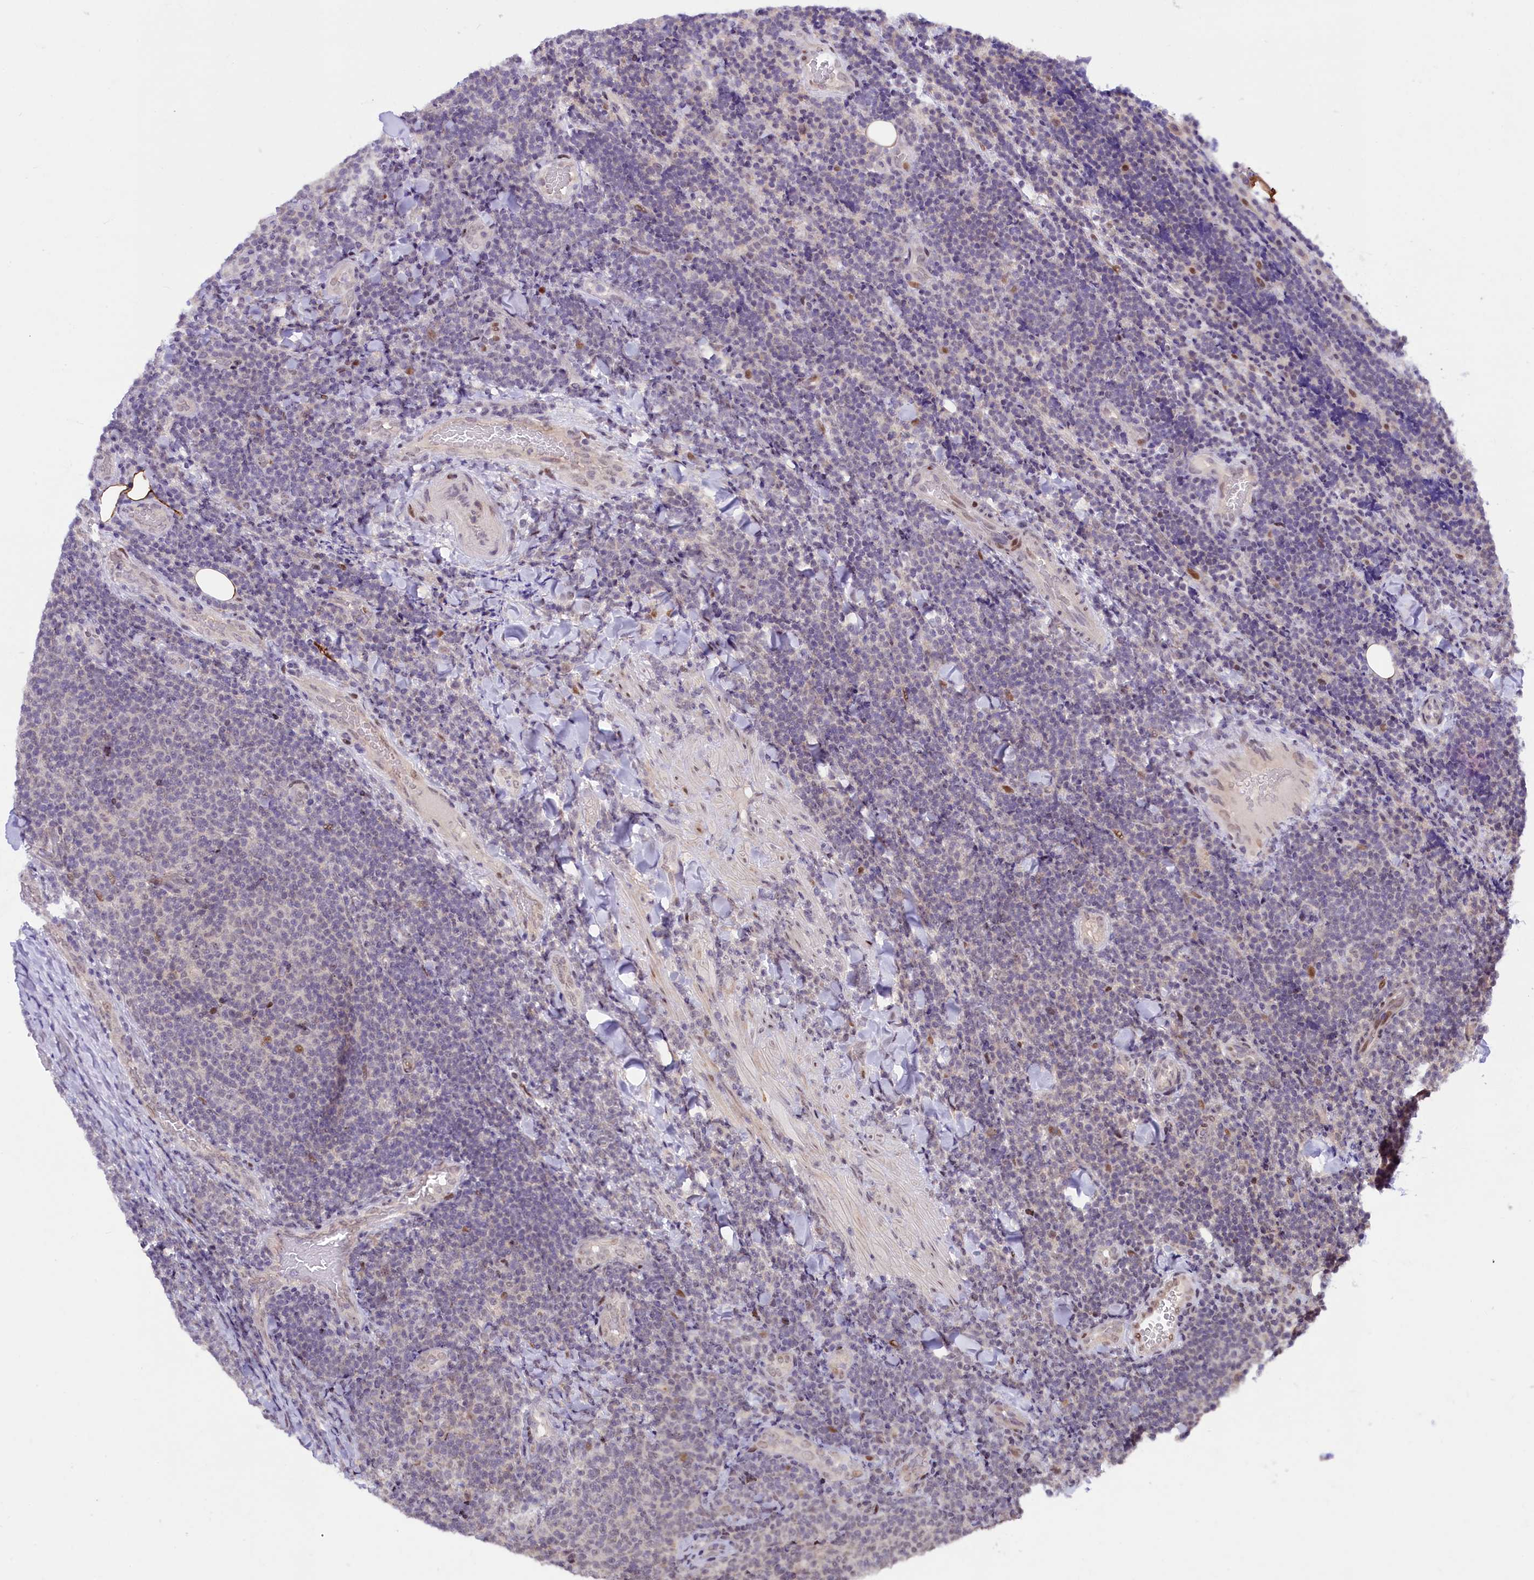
{"staining": {"intensity": "negative", "quantity": "none", "location": "none"}, "tissue": "lymphoma", "cell_type": "Tumor cells", "image_type": "cancer", "snomed": [{"axis": "morphology", "description": "Malignant lymphoma, non-Hodgkin's type, Low grade"}, {"axis": "topography", "description": "Lymph node"}], "caption": "High power microscopy micrograph of an immunohistochemistry histopathology image of lymphoma, revealing no significant positivity in tumor cells. (DAB immunohistochemistry with hematoxylin counter stain).", "gene": "ANKS3", "patient": {"sex": "male", "age": 66}}